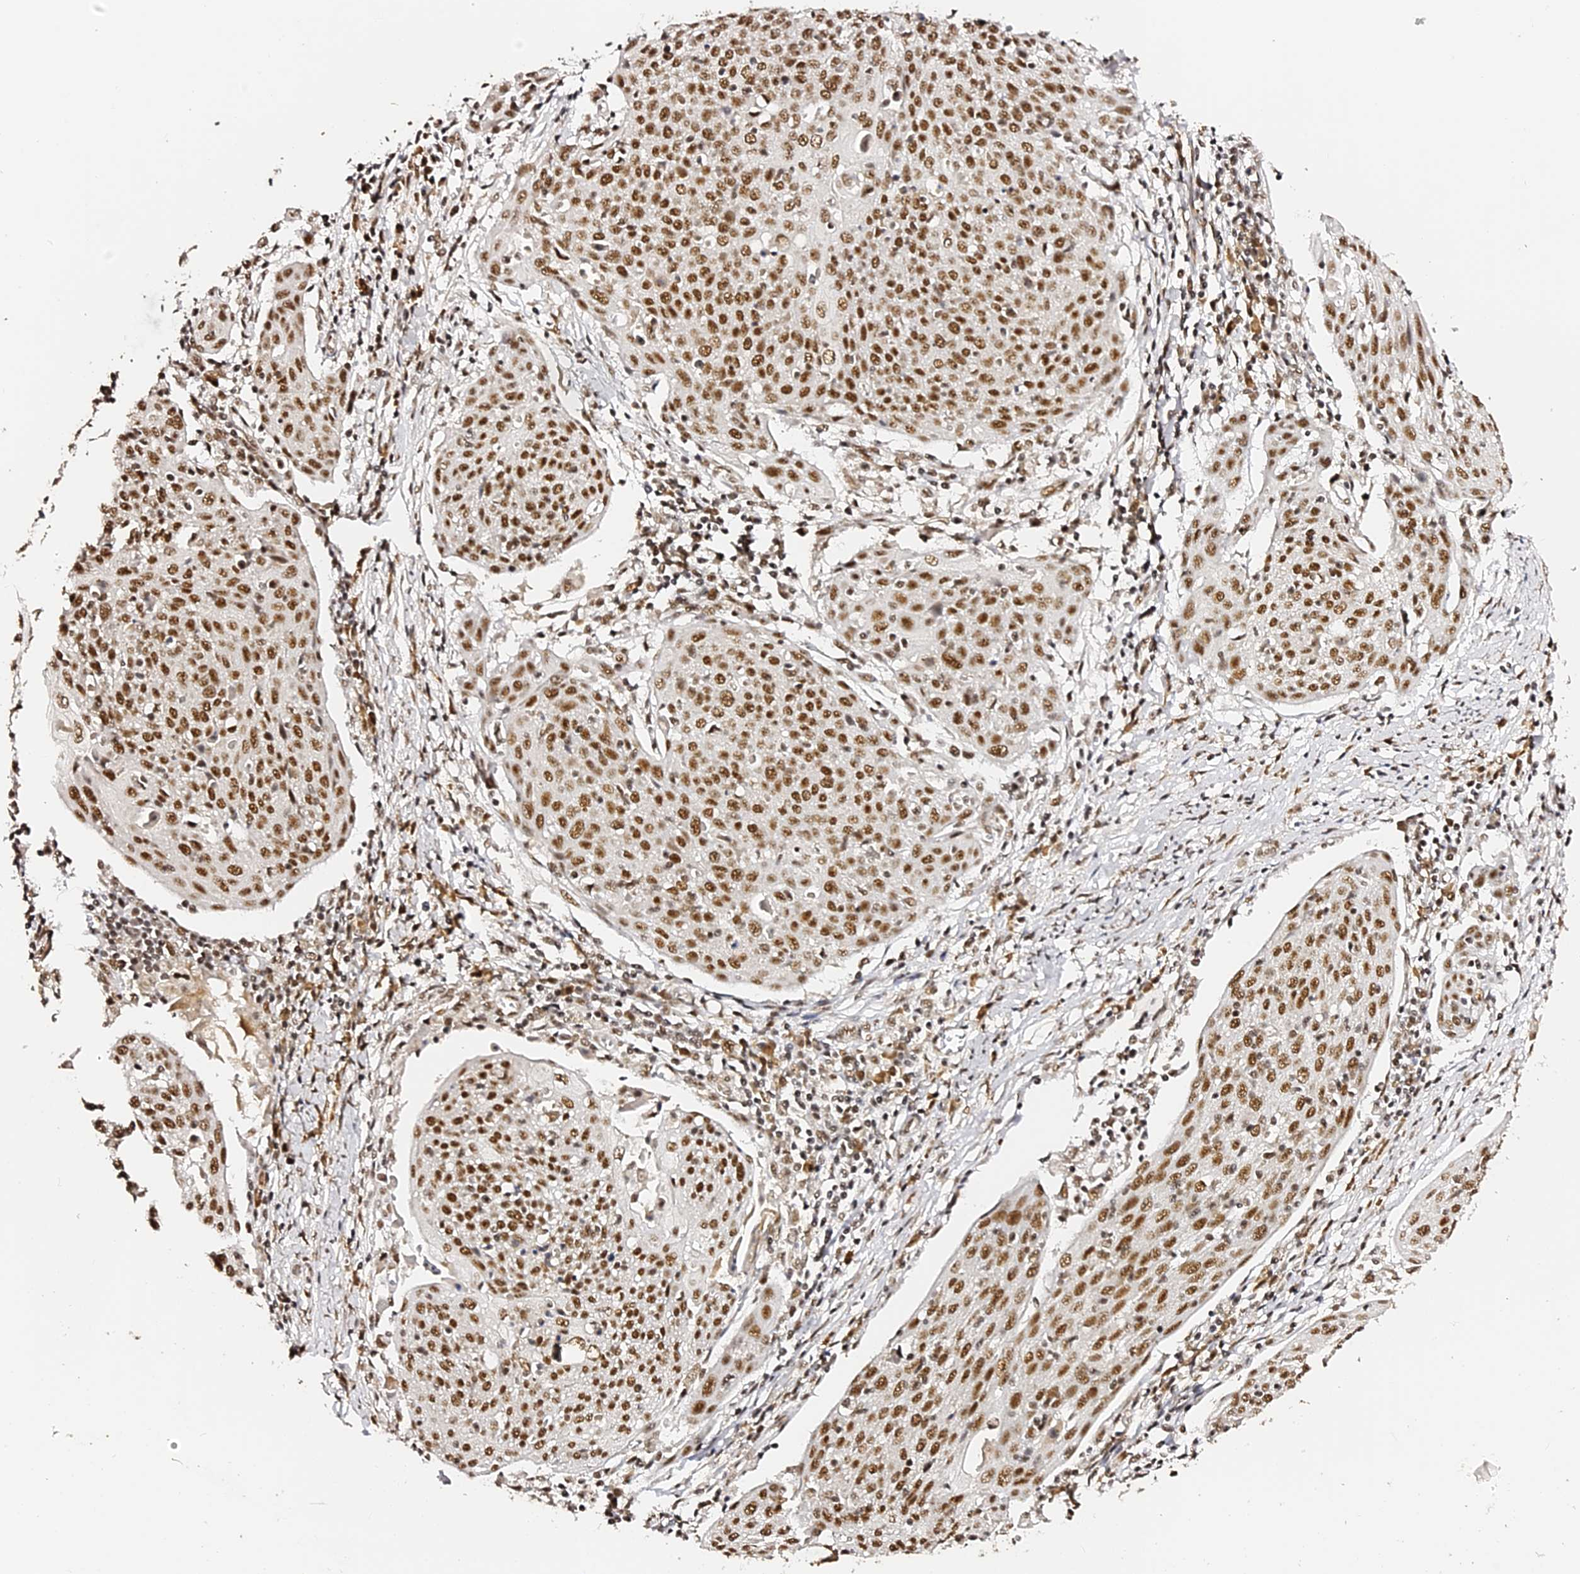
{"staining": {"intensity": "moderate", "quantity": ">75%", "location": "nuclear"}, "tissue": "cervical cancer", "cell_type": "Tumor cells", "image_type": "cancer", "snomed": [{"axis": "morphology", "description": "Squamous cell carcinoma, NOS"}, {"axis": "topography", "description": "Cervix"}], "caption": "Squamous cell carcinoma (cervical) was stained to show a protein in brown. There is medium levels of moderate nuclear staining in about >75% of tumor cells. The staining is performed using DAB brown chromogen to label protein expression. The nuclei are counter-stained blue using hematoxylin.", "gene": "MCRS1", "patient": {"sex": "female", "age": 67}}